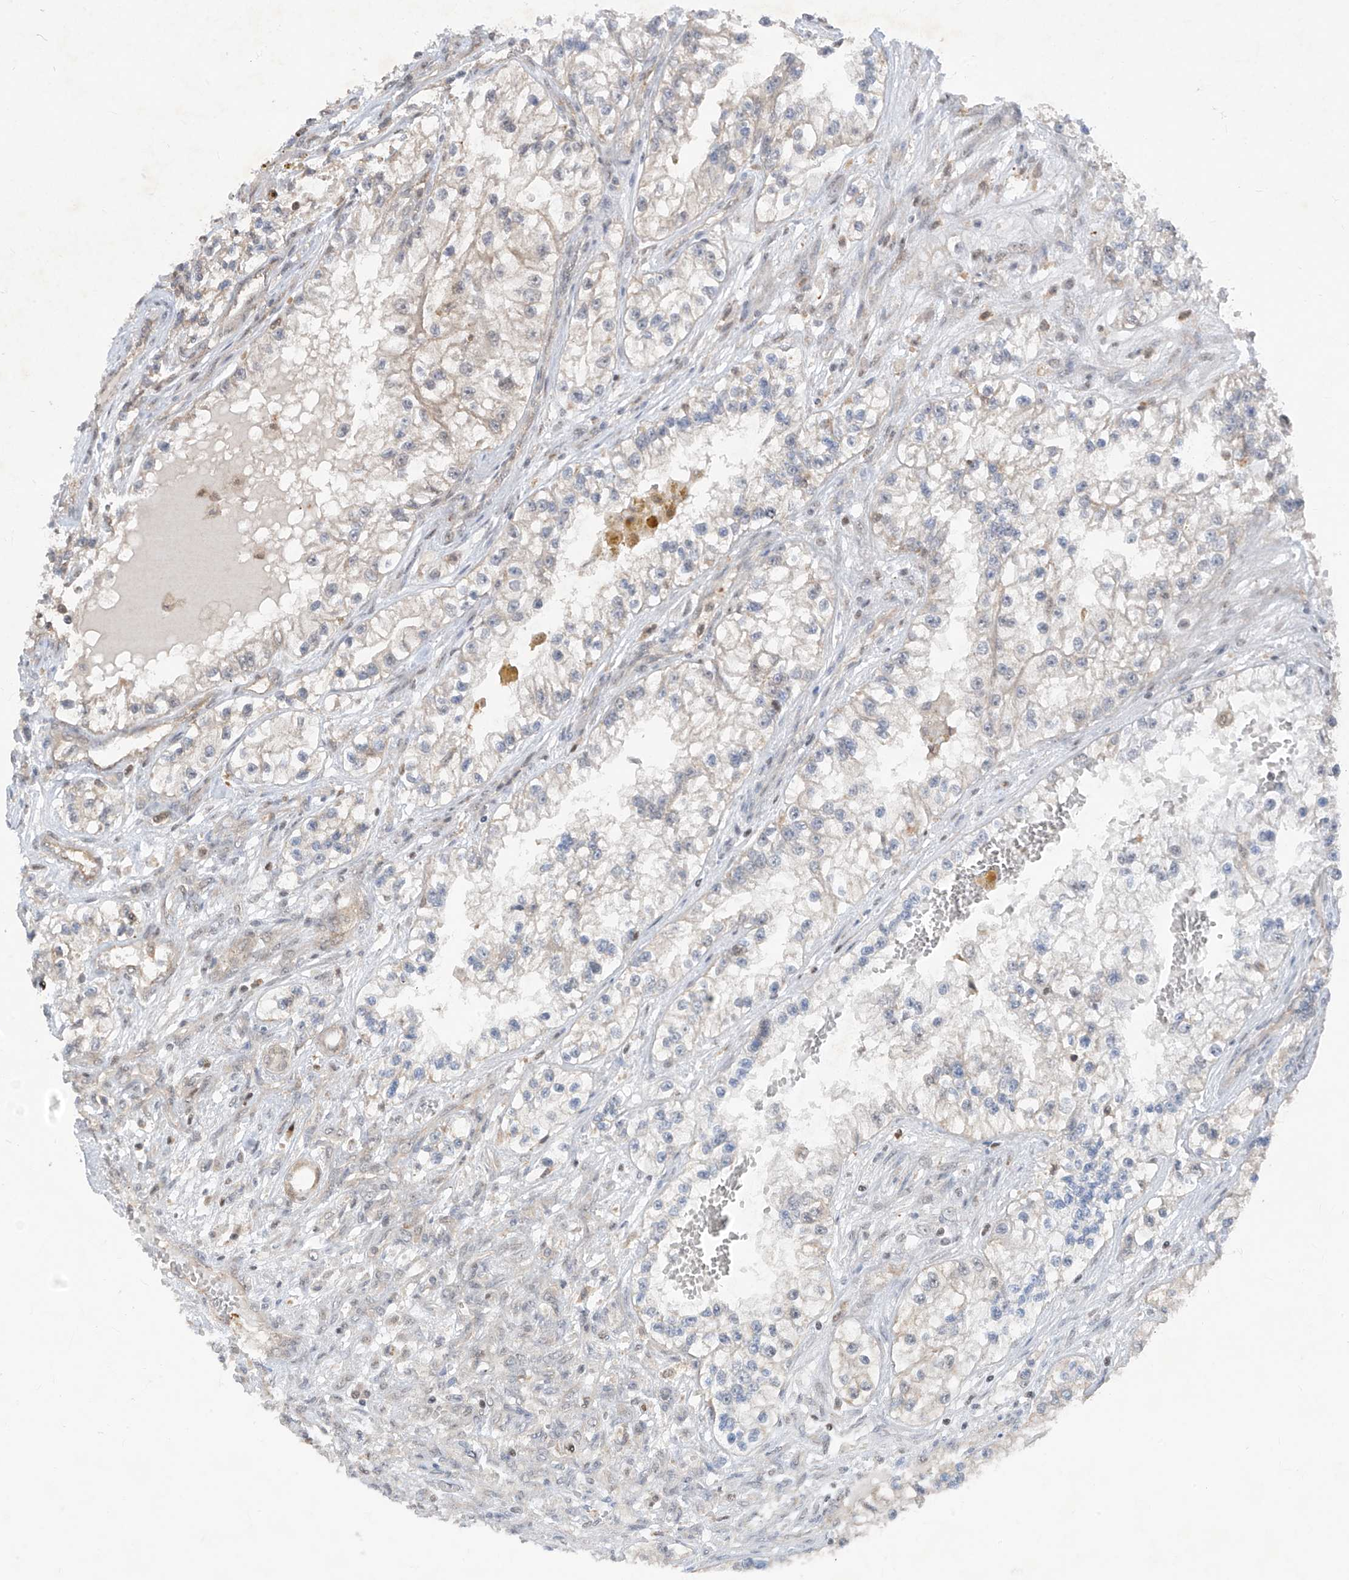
{"staining": {"intensity": "negative", "quantity": "none", "location": "none"}, "tissue": "renal cancer", "cell_type": "Tumor cells", "image_type": "cancer", "snomed": [{"axis": "morphology", "description": "Adenocarcinoma, NOS"}, {"axis": "topography", "description": "Kidney"}], "caption": "IHC photomicrograph of renal cancer (adenocarcinoma) stained for a protein (brown), which exhibits no staining in tumor cells.", "gene": "ZNF358", "patient": {"sex": "female", "age": 57}}